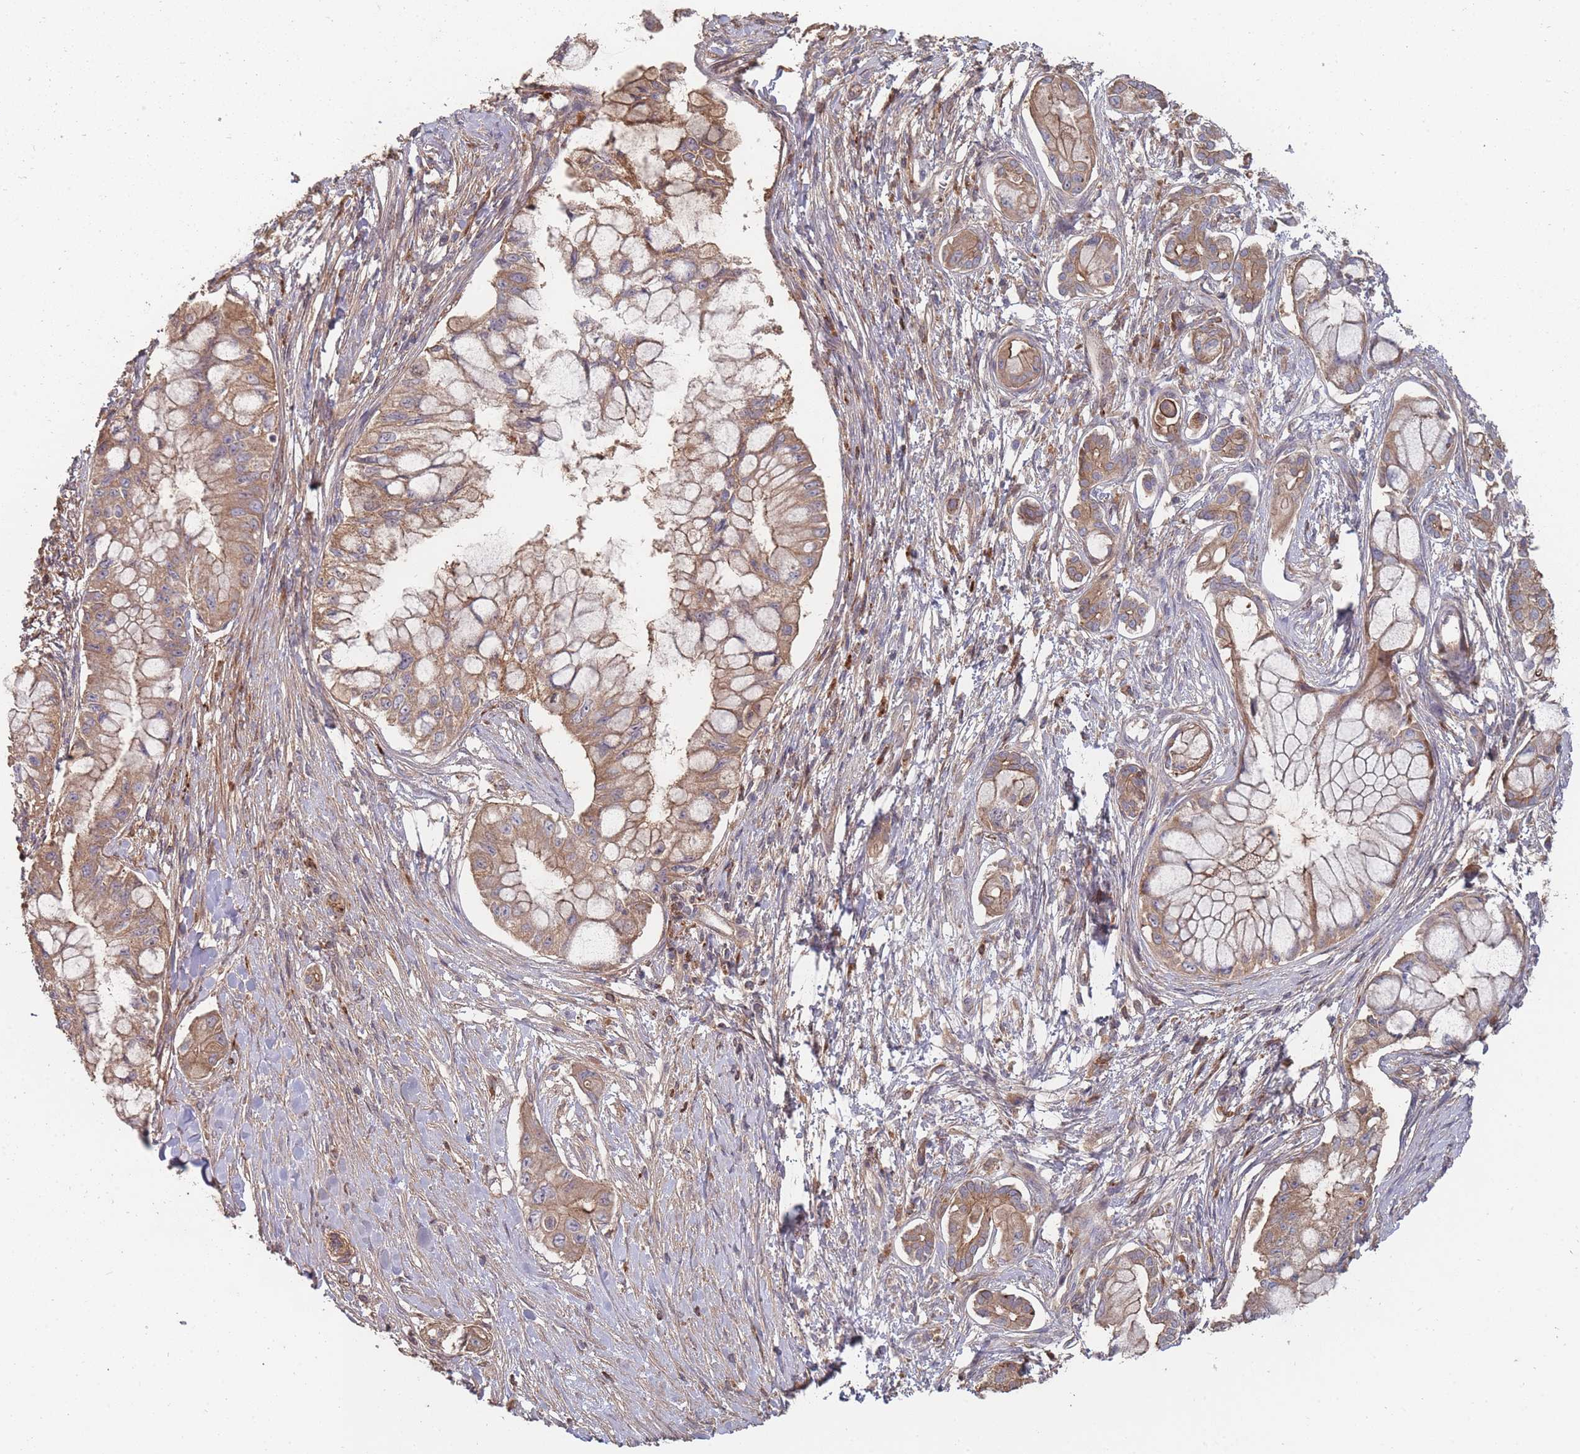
{"staining": {"intensity": "moderate", "quantity": ">75%", "location": "cytoplasmic/membranous"}, "tissue": "pancreatic cancer", "cell_type": "Tumor cells", "image_type": "cancer", "snomed": [{"axis": "morphology", "description": "Adenocarcinoma, NOS"}, {"axis": "topography", "description": "Pancreas"}], "caption": "Tumor cells display moderate cytoplasmic/membranous staining in approximately >75% of cells in pancreatic cancer (adenocarcinoma). (Brightfield microscopy of DAB IHC at high magnification).", "gene": "THSD7B", "patient": {"sex": "male", "age": 48}}